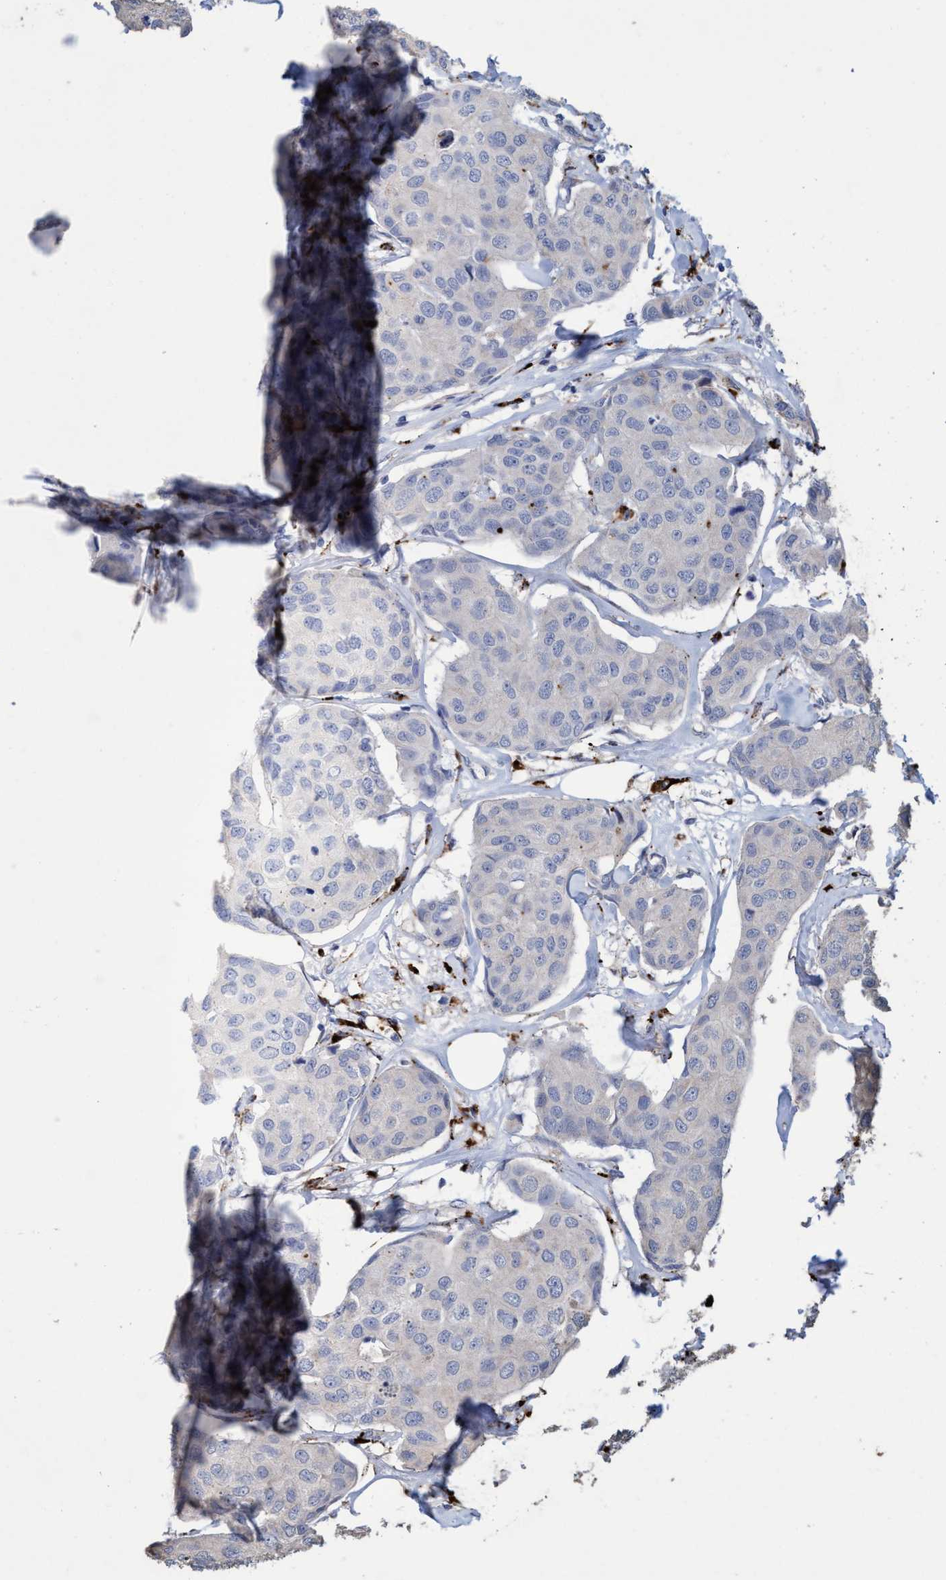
{"staining": {"intensity": "negative", "quantity": "none", "location": "none"}, "tissue": "breast cancer", "cell_type": "Tumor cells", "image_type": "cancer", "snomed": [{"axis": "morphology", "description": "Duct carcinoma"}, {"axis": "topography", "description": "Breast"}], "caption": "Immunohistochemical staining of breast cancer (invasive ductal carcinoma) demonstrates no significant staining in tumor cells.", "gene": "BBS9", "patient": {"sex": "female", "age": 80}}